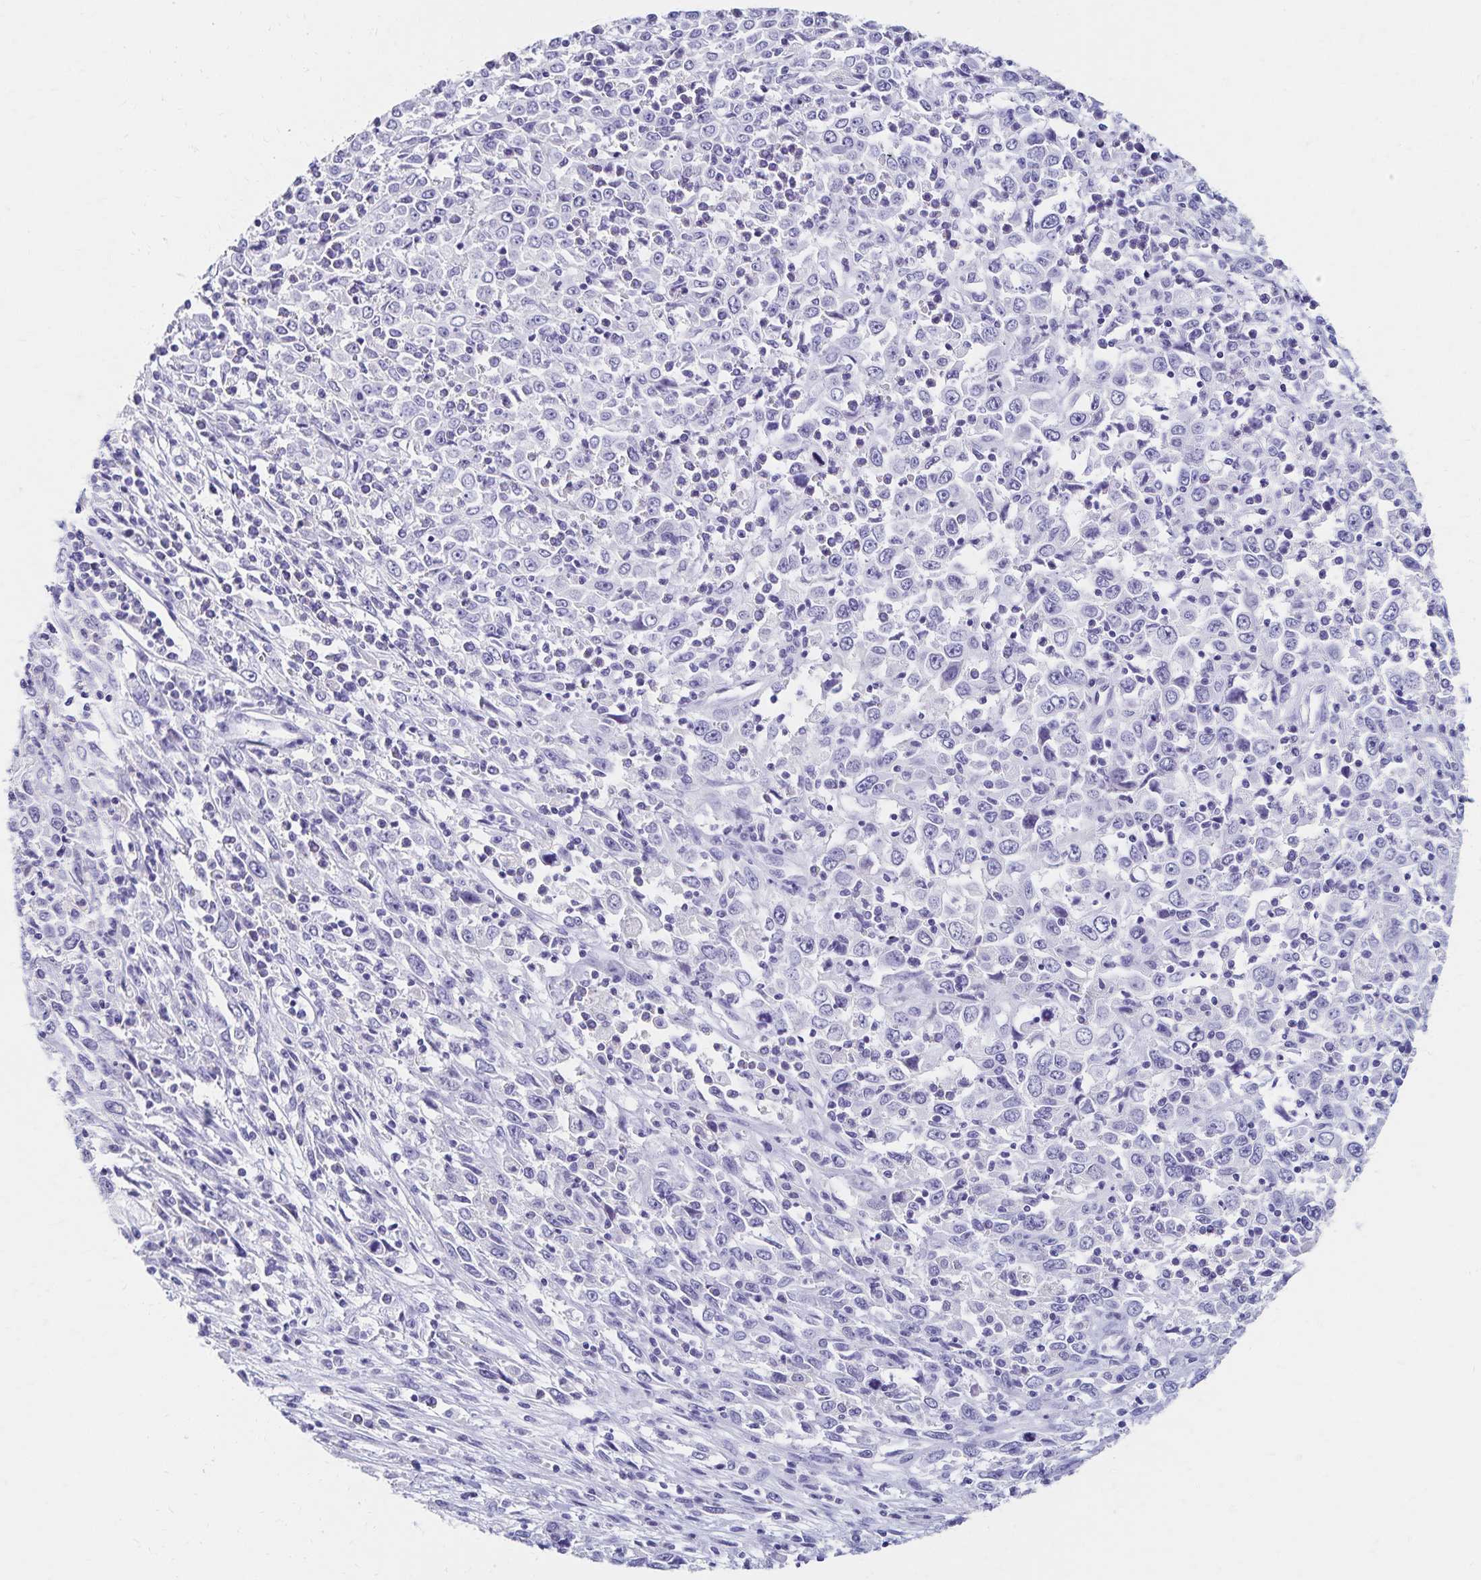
{"staining": {"intensity": "negative", "quantity": "none", "location": "none"}, "tissue": "cervical cancer", "cell_type": "Tumor cells", "image_type": "cancer", "snomed": [{"axis": "morphology", "description": "Adenocarcinoma, NOS"}, {"axis": "topography", "description": "Cervix"}], "caption": "IHC photomicrograph of neoplastic tissue: human adenocarcinoma (cervical) stained with DAB reveals no significant protein expression in tumor cells. The staining is performed using DAB (3,3'-diaminobenzidine) brown chromogen with nuclei counter-stained in using hematoxylin.", "gene": "C2orf50", "patient": {"sex": "female", "age": 40}}